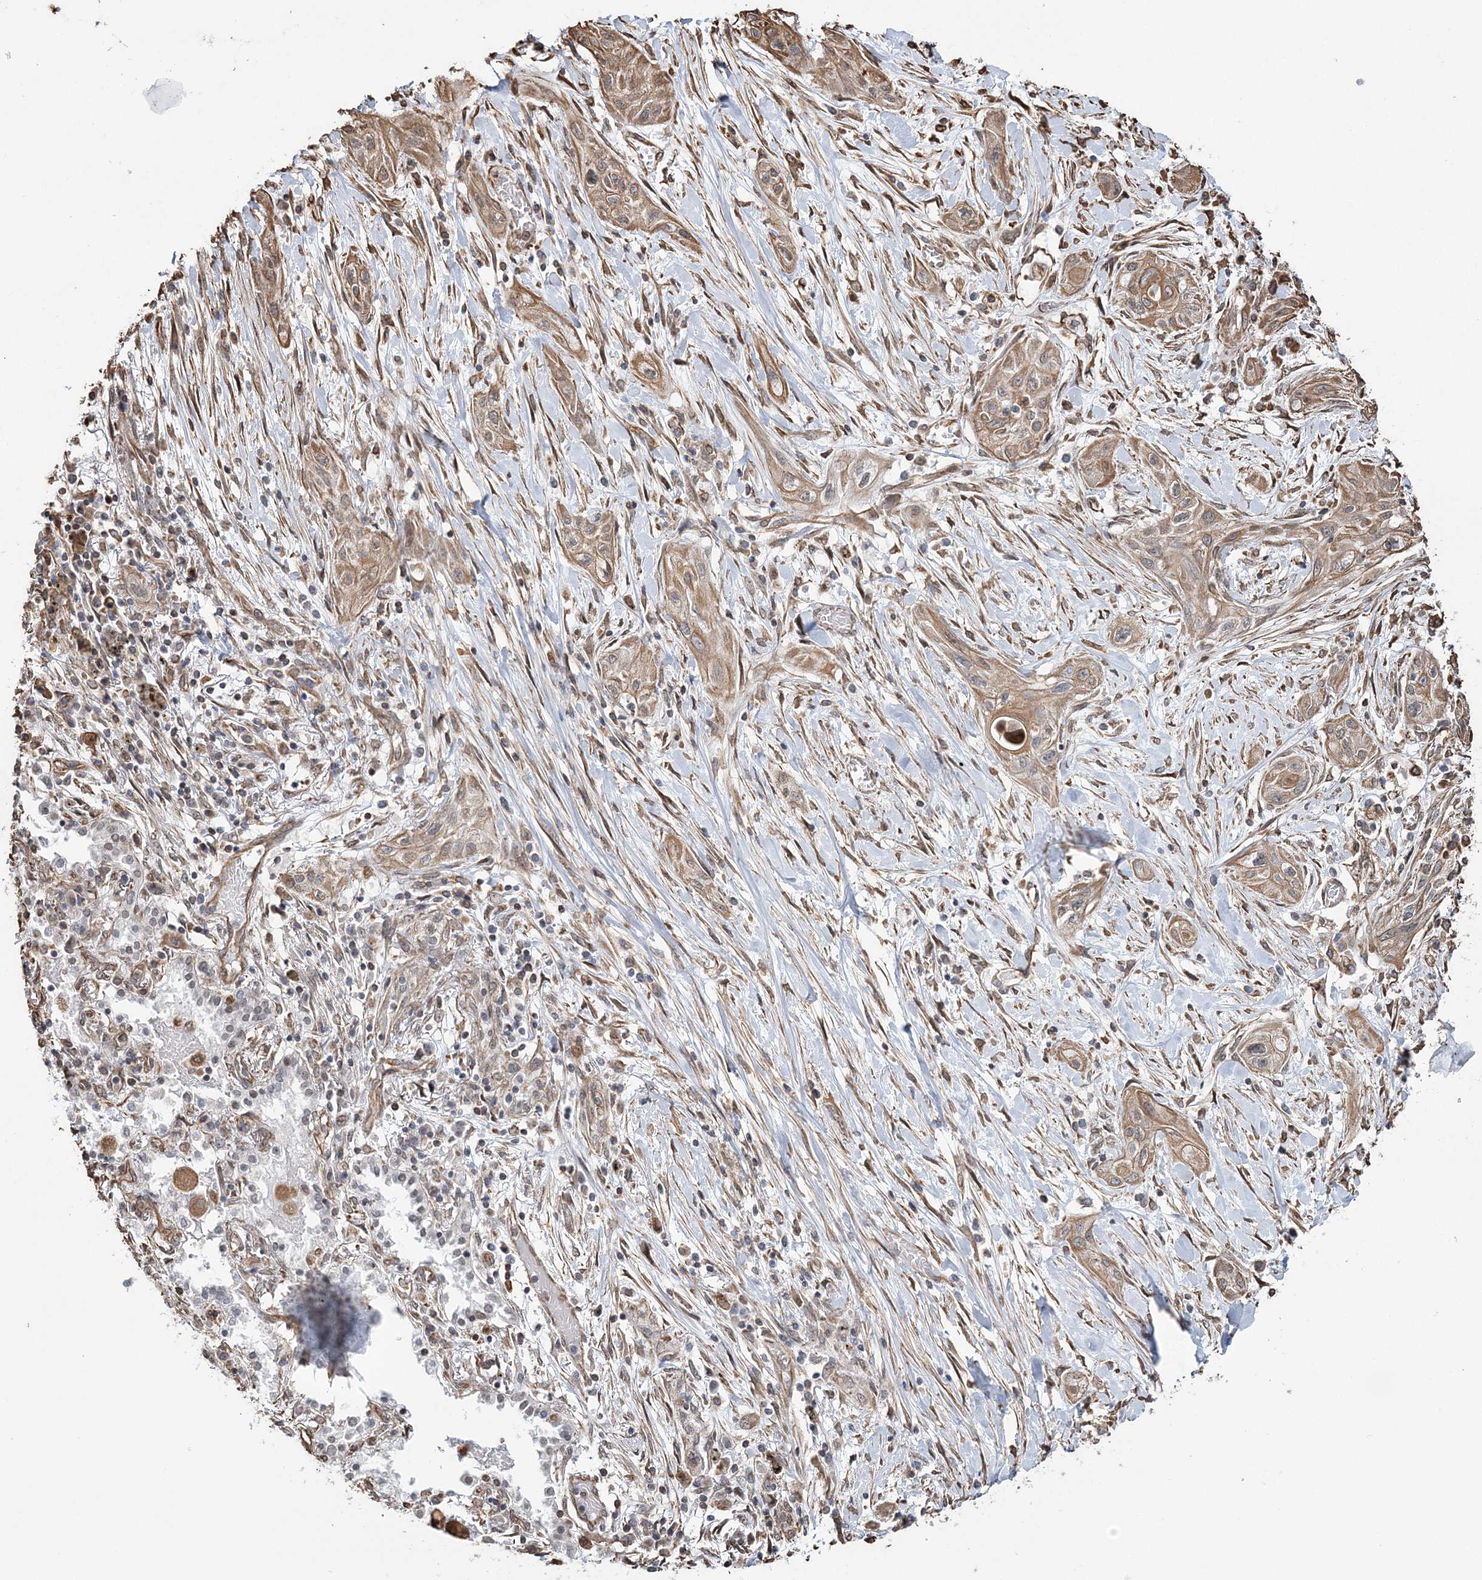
{"staining": {"intensity": "weak", "quantity": ">75%", "location": "cytoplasmic/membranous"}, "tissue": "lung cancer", "cell_type": "Tumor cells", "image_type": "cancer", "snomed": [{"axis": "morphology", "description": "Squamous cell carcinoma, NOS"}, {"axis": "topography", "description": "Lung"}], "caption": "A histopathology image of lung cancer (squamous cell carcinoma) stained for a protein displays weak cytoplasmic/membranous brown staining in tumor cells.", "gene": "ATP11B", "patient": {"sex": "female", "age": 47}}